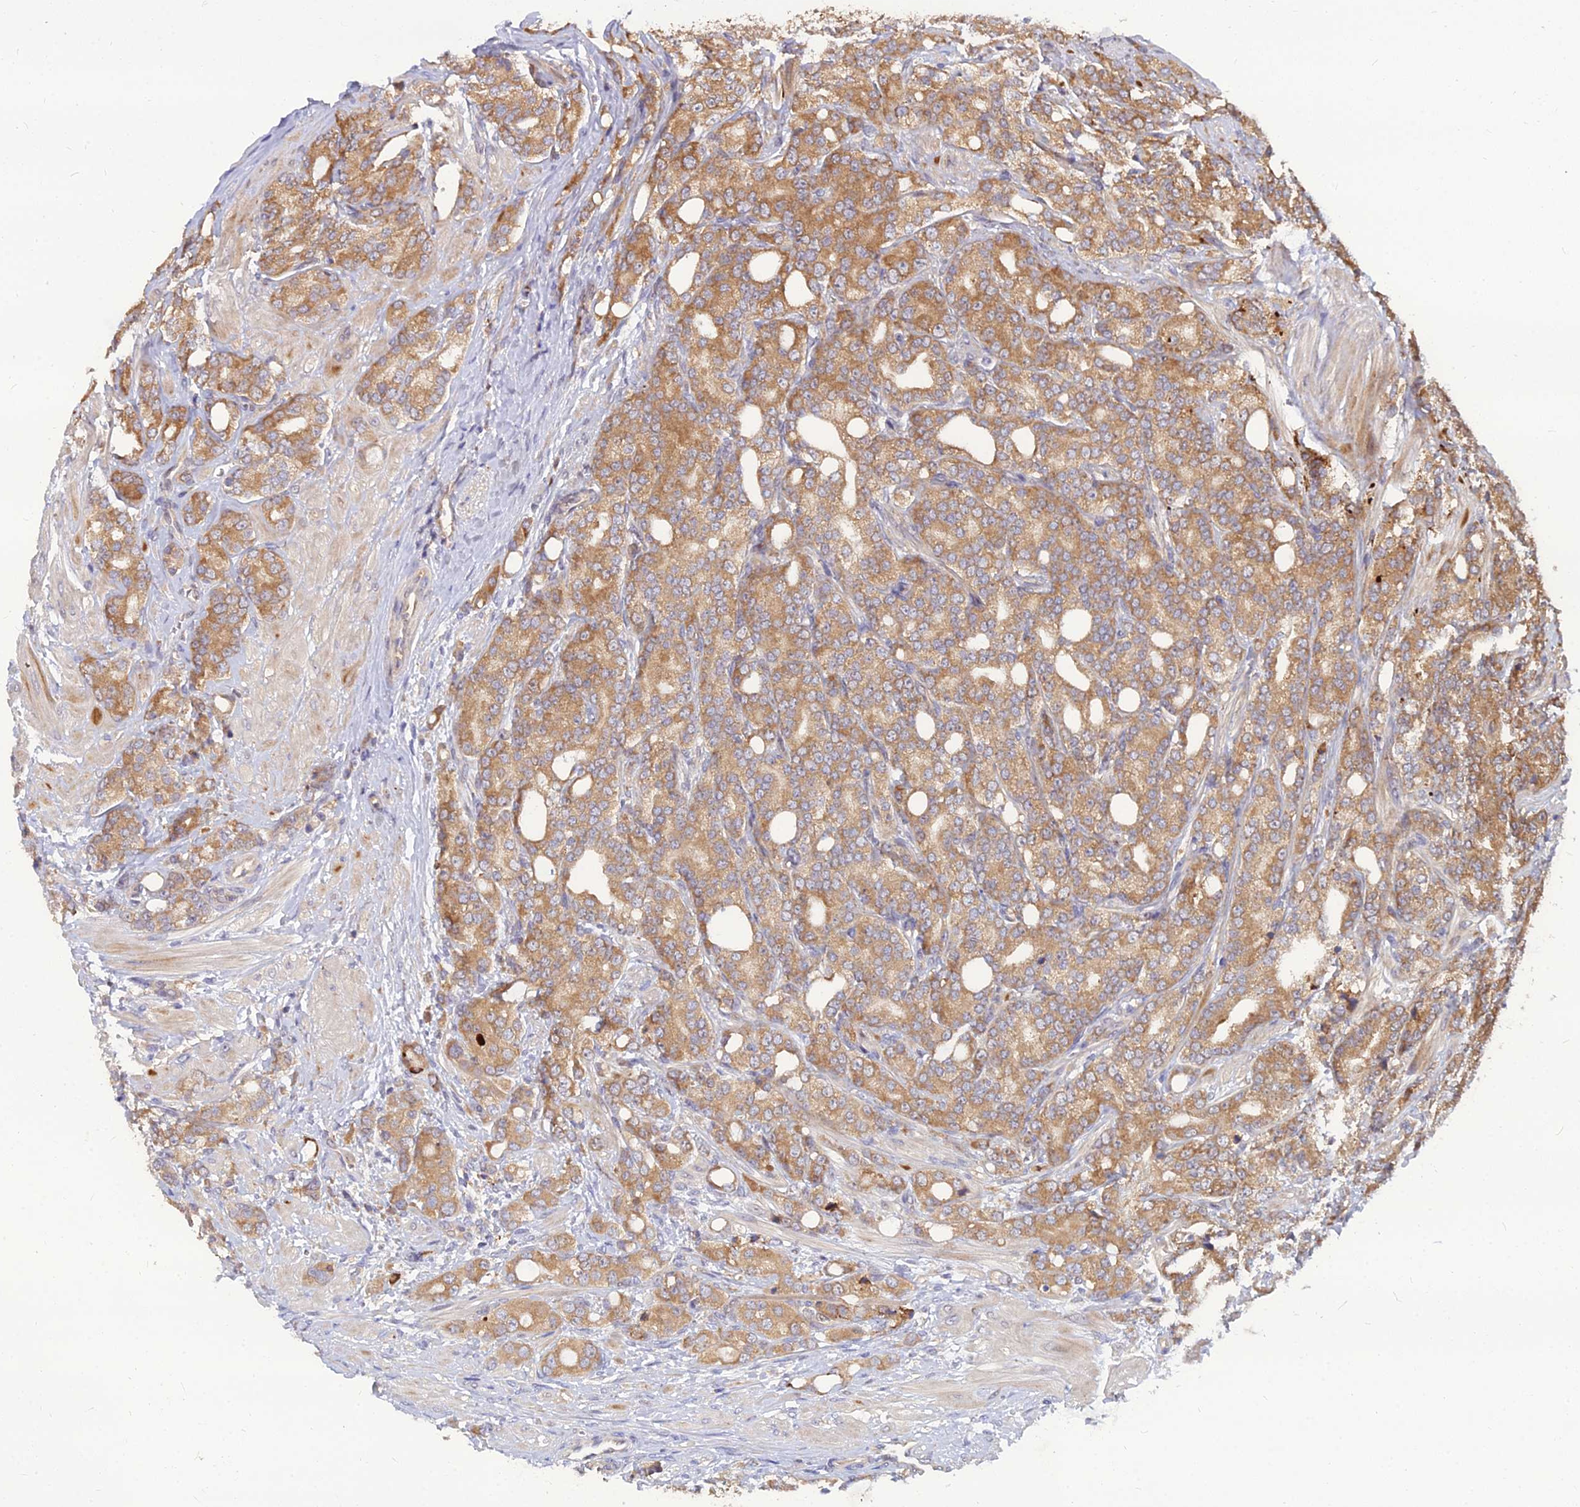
{"staining": {"intensity": "moderate", "quantity": ">75%", "location": "cytoplasmic/membranous"}, "tissue": "prostate cancer", "cell_type": "Tumor cells", "image_type": "cancer", "snomed": [{"axis": "morphology", "description": "Adenocarcinoma, High grade"}, {"axis": "topography", "description": "Prostate"}], "caption": "Immunohistochemistry (IHC) micrograph of prostate cancer (high-grade adenocarcinoma) stained for a protein (brown), which reveals medium levels of moderate cytoplasmic/membranous positivity in approximately >75% of tumor cells.", "gene": "CCT6B", "patient": {"sex": "male", "age": 62}}